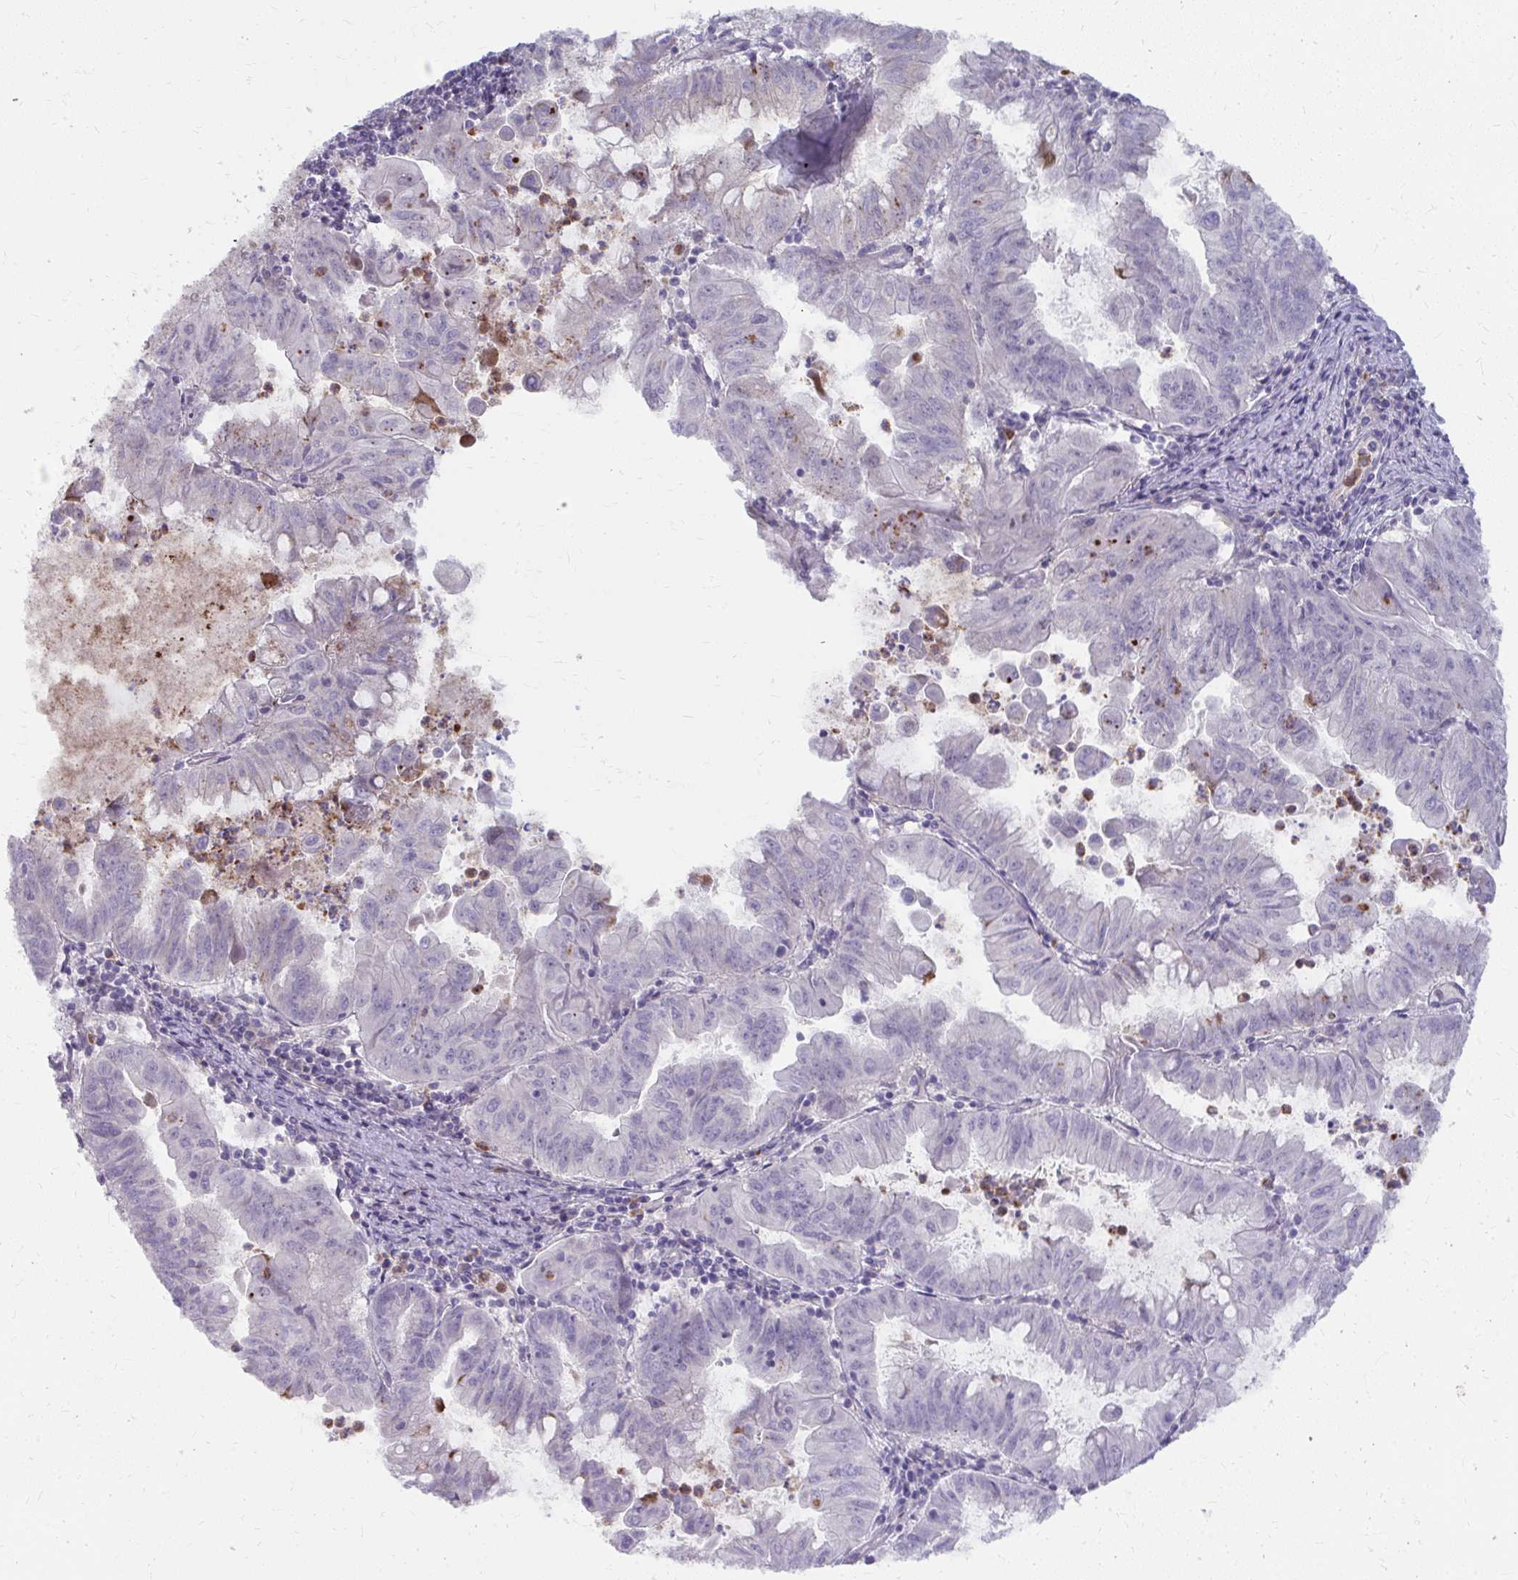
{"staining": {"intensity": "negative", "quantity": "none", "location": "none"}, "tissue": "stomach cancer", "cell_type": "Tumor cells", "image_type": "cancer", "snomed": [{"axis": "morphology", "description": "Adenocarcinoma, NOS"}, {"axis": "topography", "description": "Stomach, upper"}], "caption": "An image of stomach cancer (adenocarcinoma) stained for a protein exhibits no brown staining in tumor cells.", "gene": "MUS81", "patient": {"sex": "male", "age": 80}}